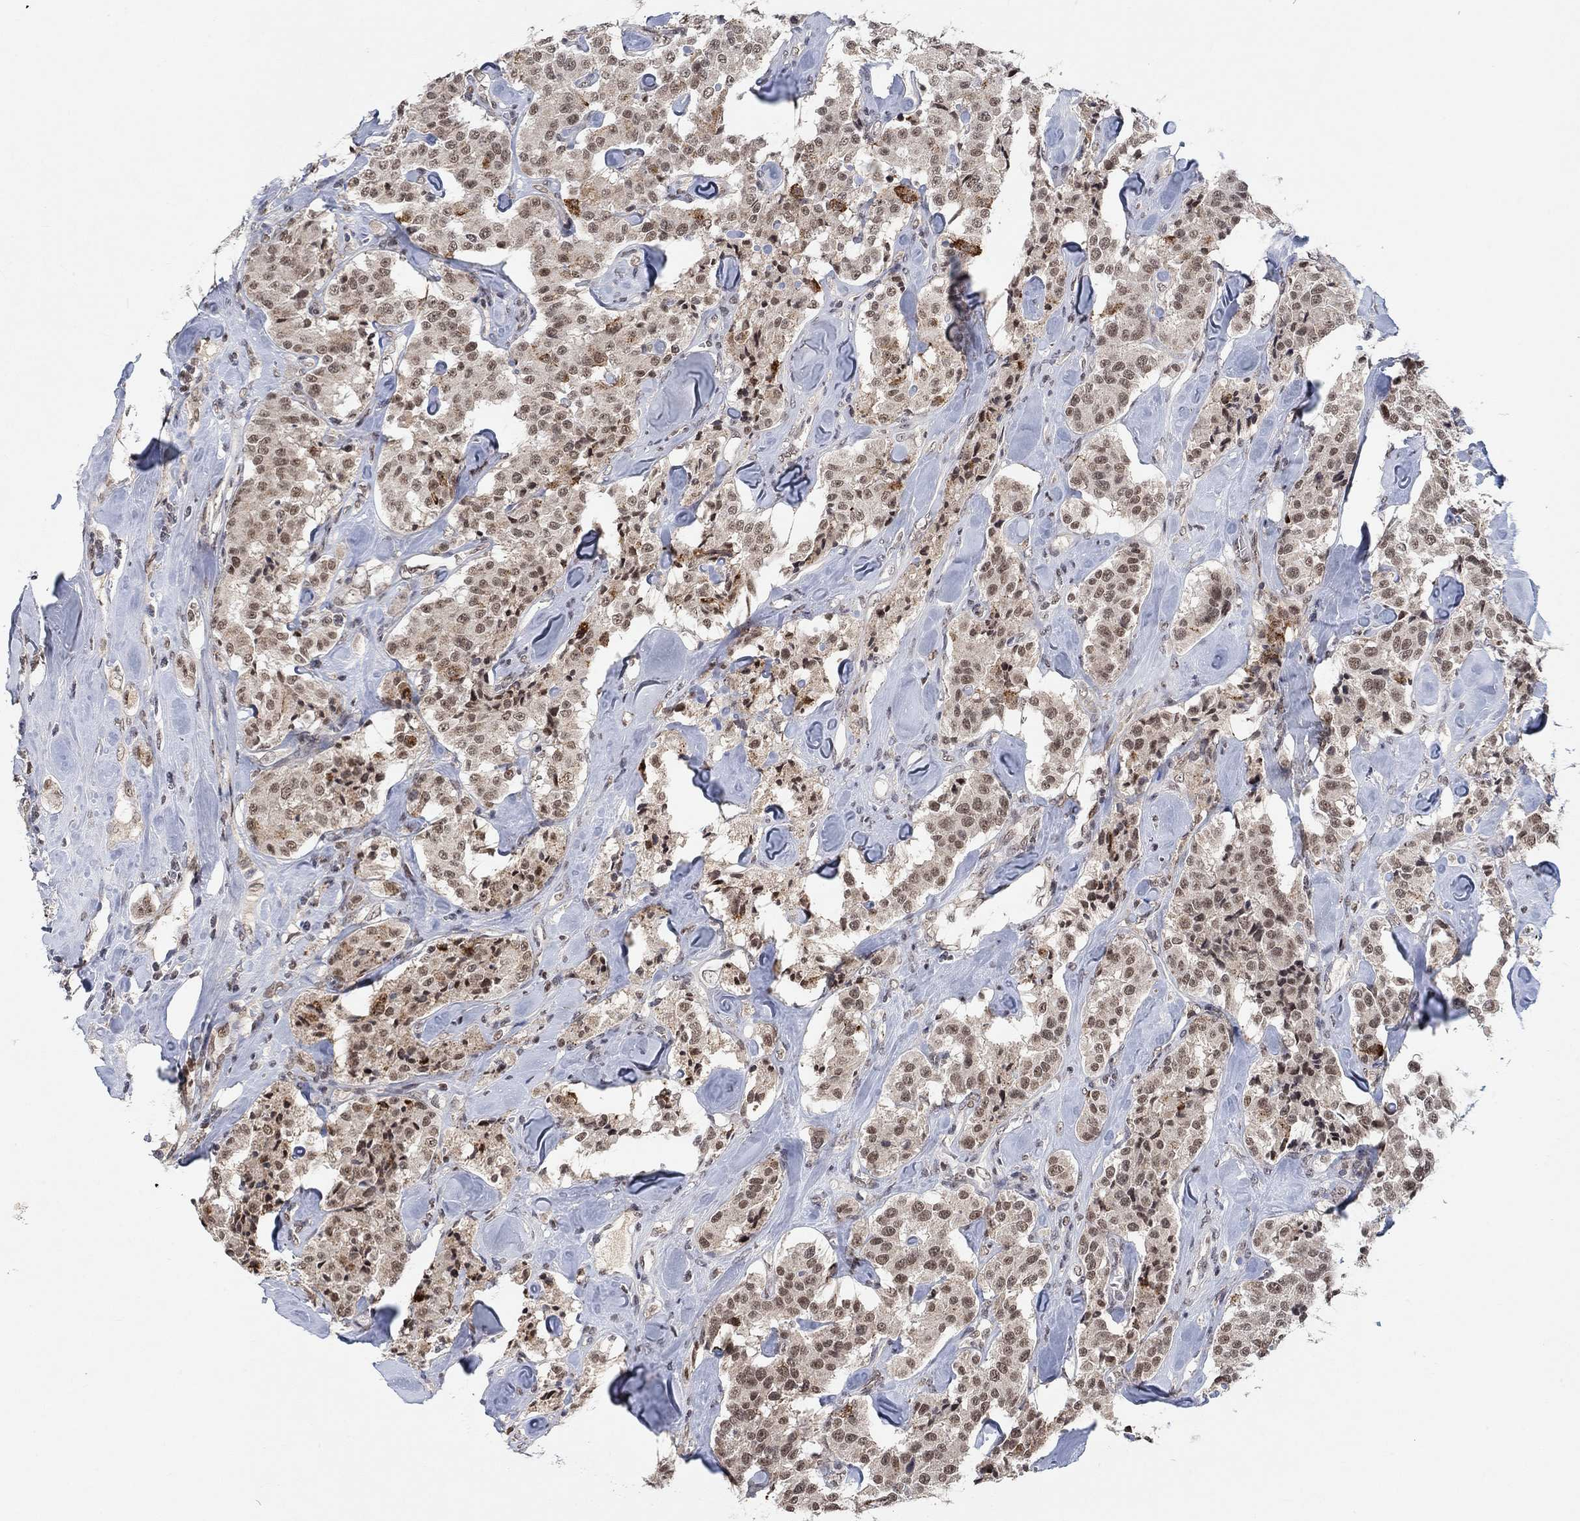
{"staining": {"intensity": "moderate", "quantity": "25%-75%", "location": "nuclear"}, "tissue": "carcinoid", "cell_type": "Tumor cells", "image_type": "cancer", "snomed": [{"axis": "morphology", "description": "Carcinoid, malignant, NOS"}, {"axis": "topography", "description": "Pancreas"}], "caption": "Brown immunohistochemical staining in carcinoid reveals moderate nuclear staining in about 25%-75% of tumor cells. The protein of interest is stained brown, and the nuclei are stained in blue (DAB IHC with brightfield microscopy, high magnification).", "gene": "THAP8", "patient": {"sex": "male", "age": 41}}